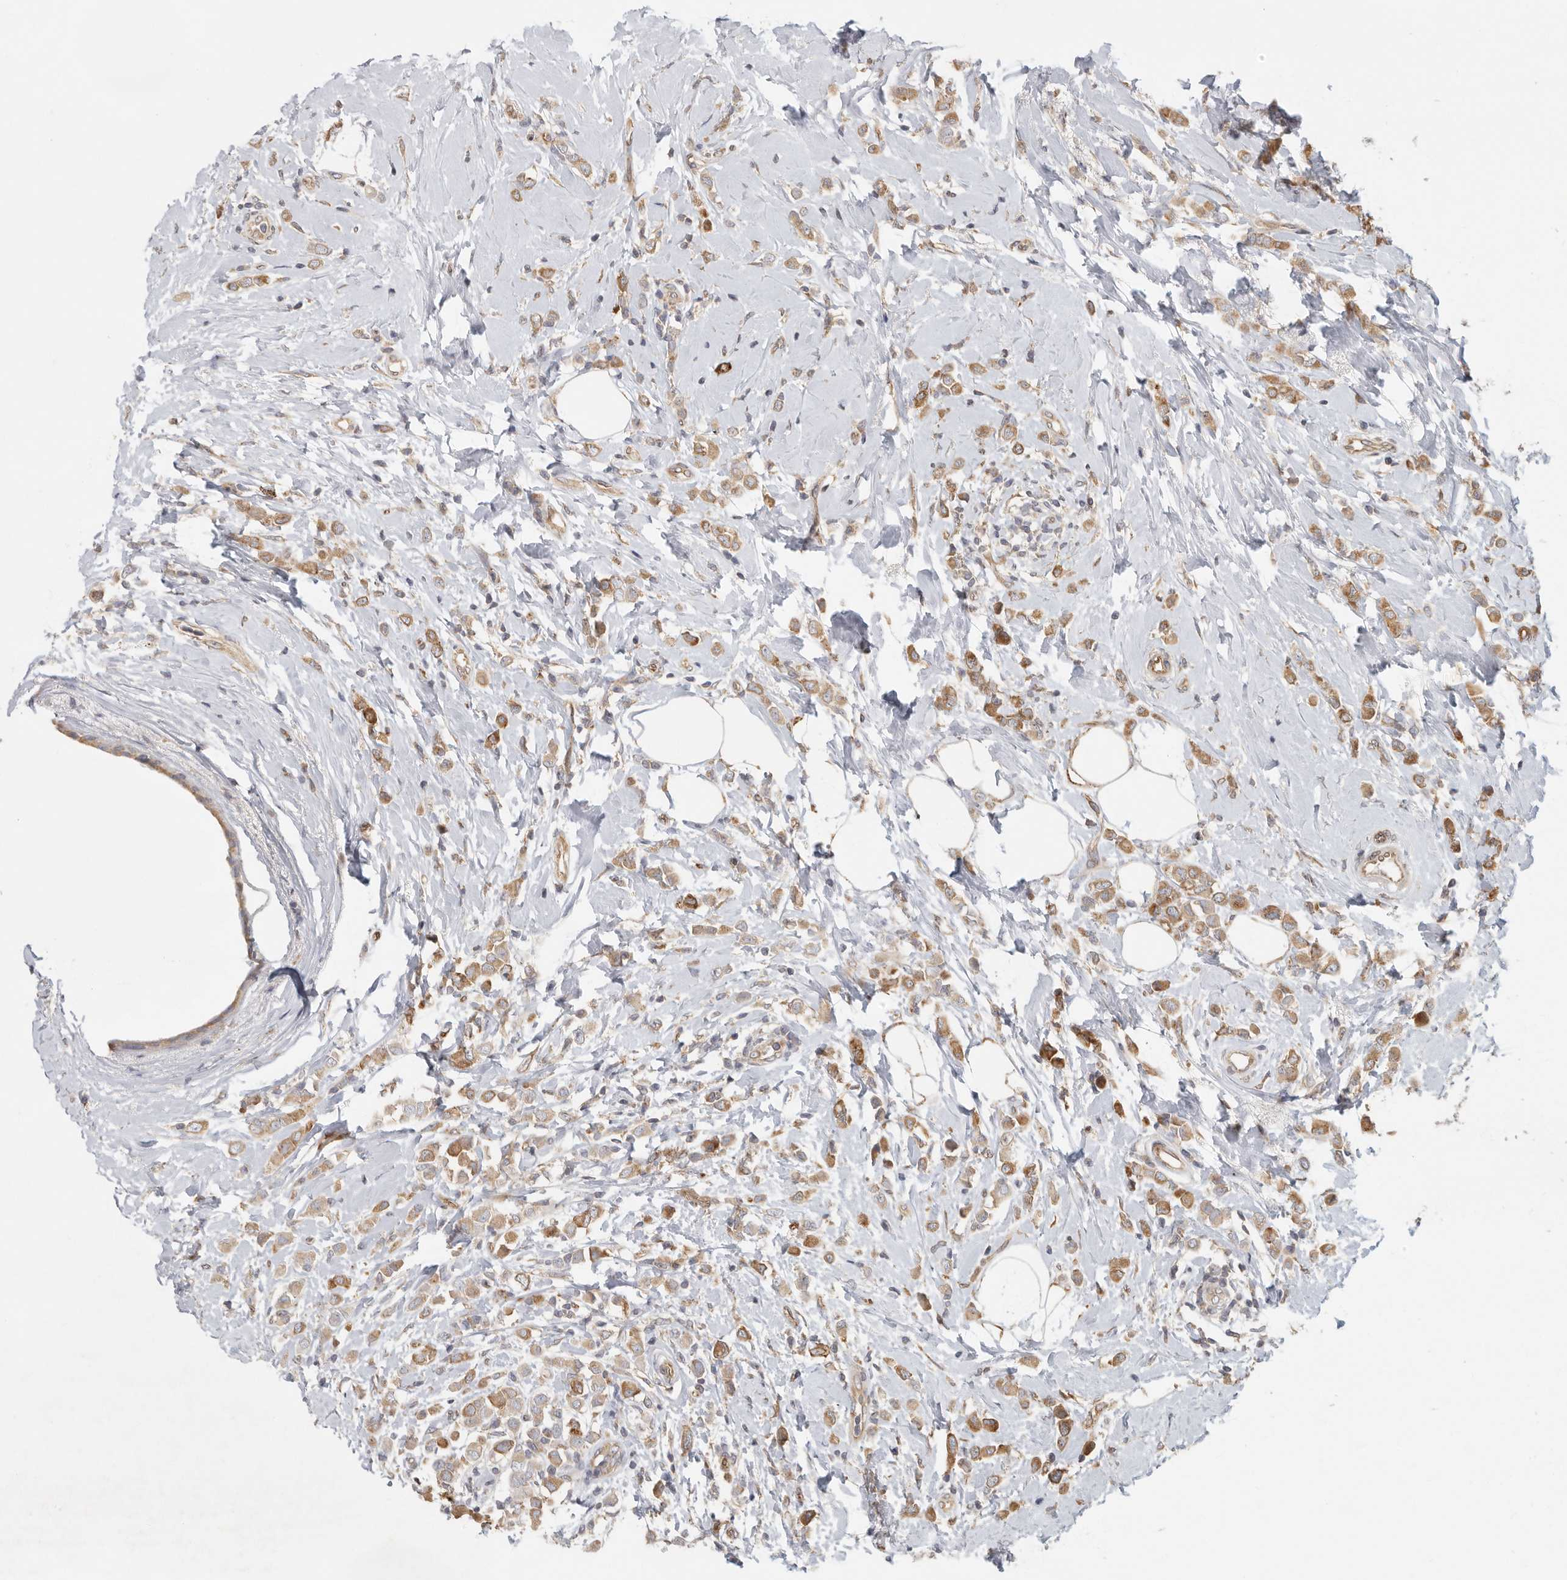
{"staining": {"intensity": "moderate", "quantity": ">75%", "location": "cytoplasmic/membranous"}, "tissue": "breast cancer", "cell_type": "Tumor cells", "image_type": "cancer", "snomed": [{"axis": "morphology", "description": "Lobular carcinoma"}, {"axis": "topography", "description": "Breast"}], "caption": "Immunohistochemical staining of breast lobular carcinoma reveals moderate cytoplasmic/membranous protein staining in about >75% of tumor cells.", "gene": "BCAP29", "patient": {"sex": "female", "age": 47}}